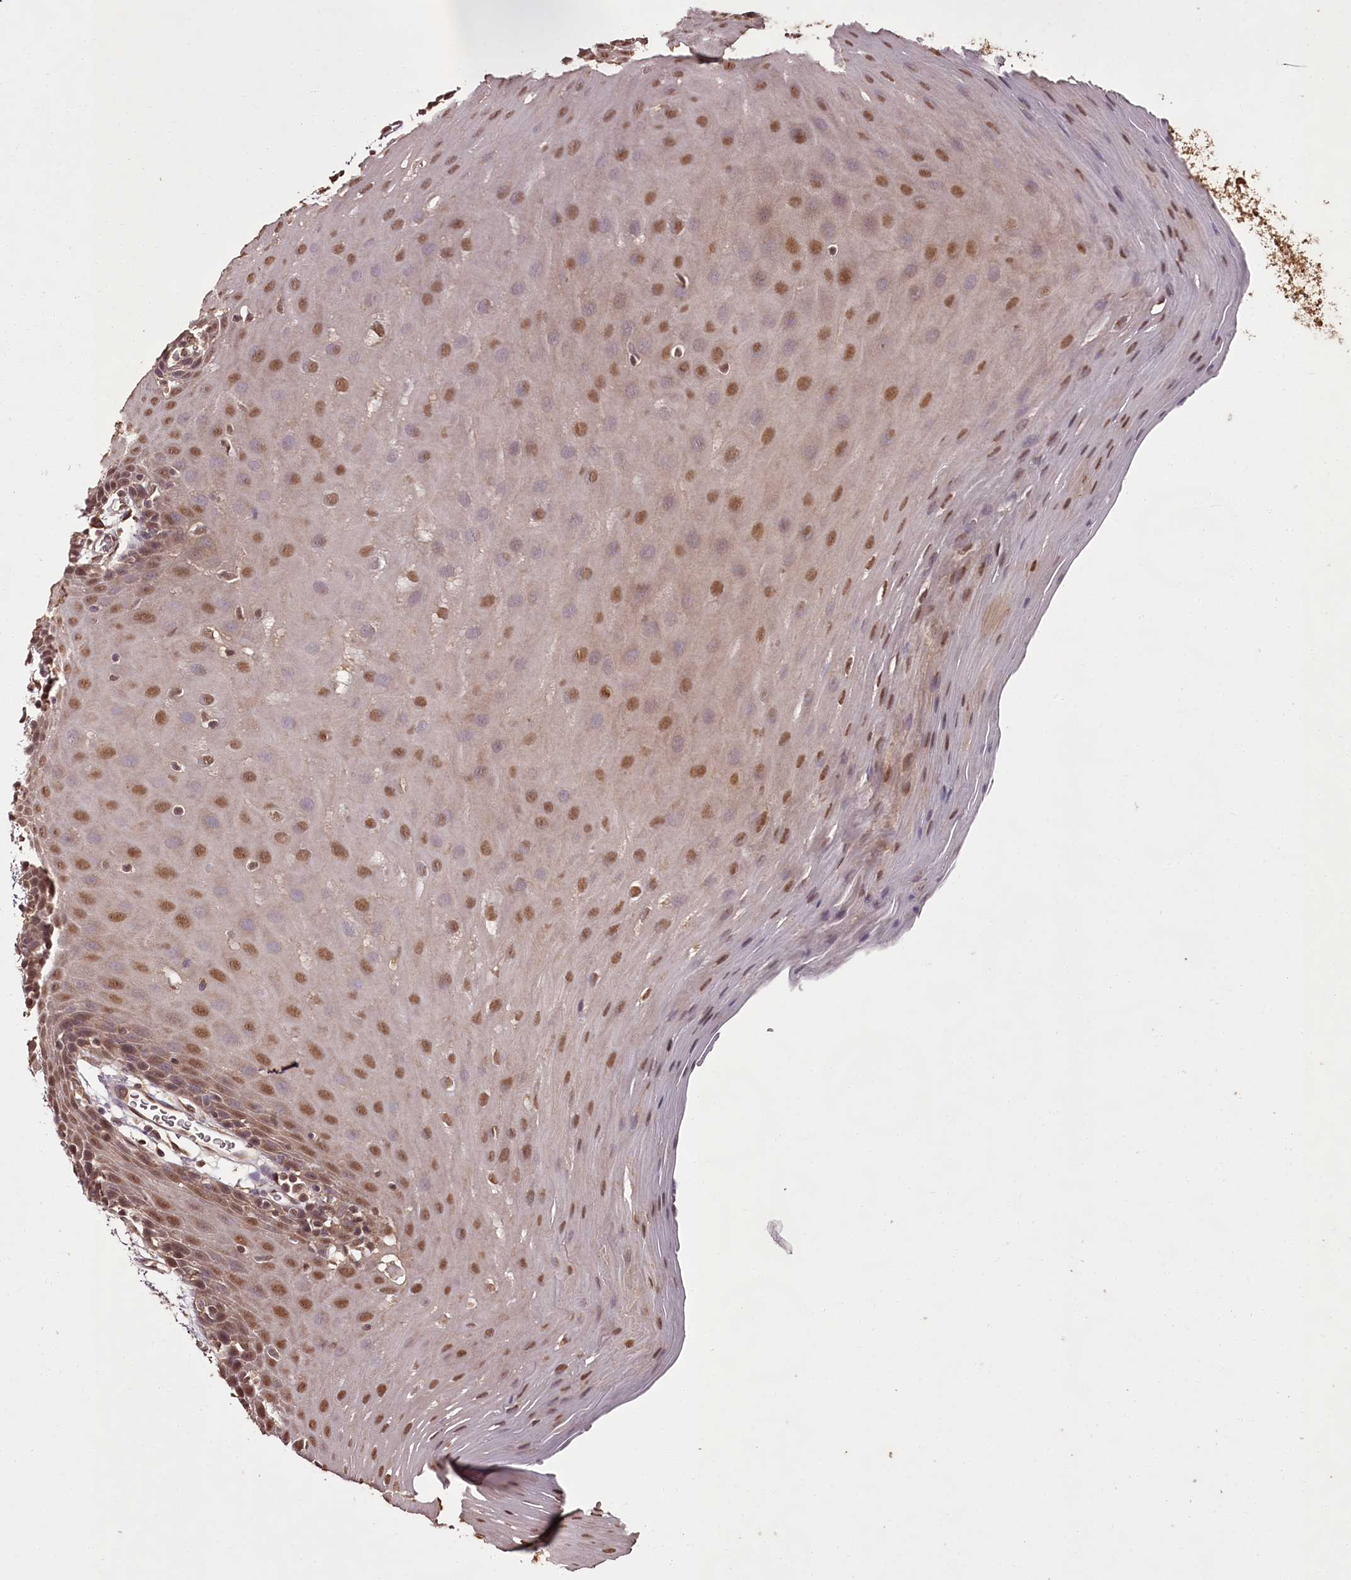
{"staining": {"intensity": "moderate", "quantity": ">75%", "location": "nuclear"}, "tissue": "oral mucosa", "cell_type": "Squamous epithelial cells", "image_type": "normal", "snomed": [{"axis": "morphology", "description": "Normal tissue, NOS"}, {"axis": "topography", "description": "Skeletal muscle"}, {"axis": "topography", "description": "Oral tissue"}, {"axis": "topography", "description": "Salivary gland"}, {"axis": "topography", "description": "Peripheral nerve tissue"}], "caption": "Protein staining of benign oral mucosa shows moderate nuclear staining in about >75% of squamous epithelial cells. The protein is shown in brown color, while the nuclei are stained blue.", "gene": "NPRL2", "patient": {"sex": "male", "age": 54}}